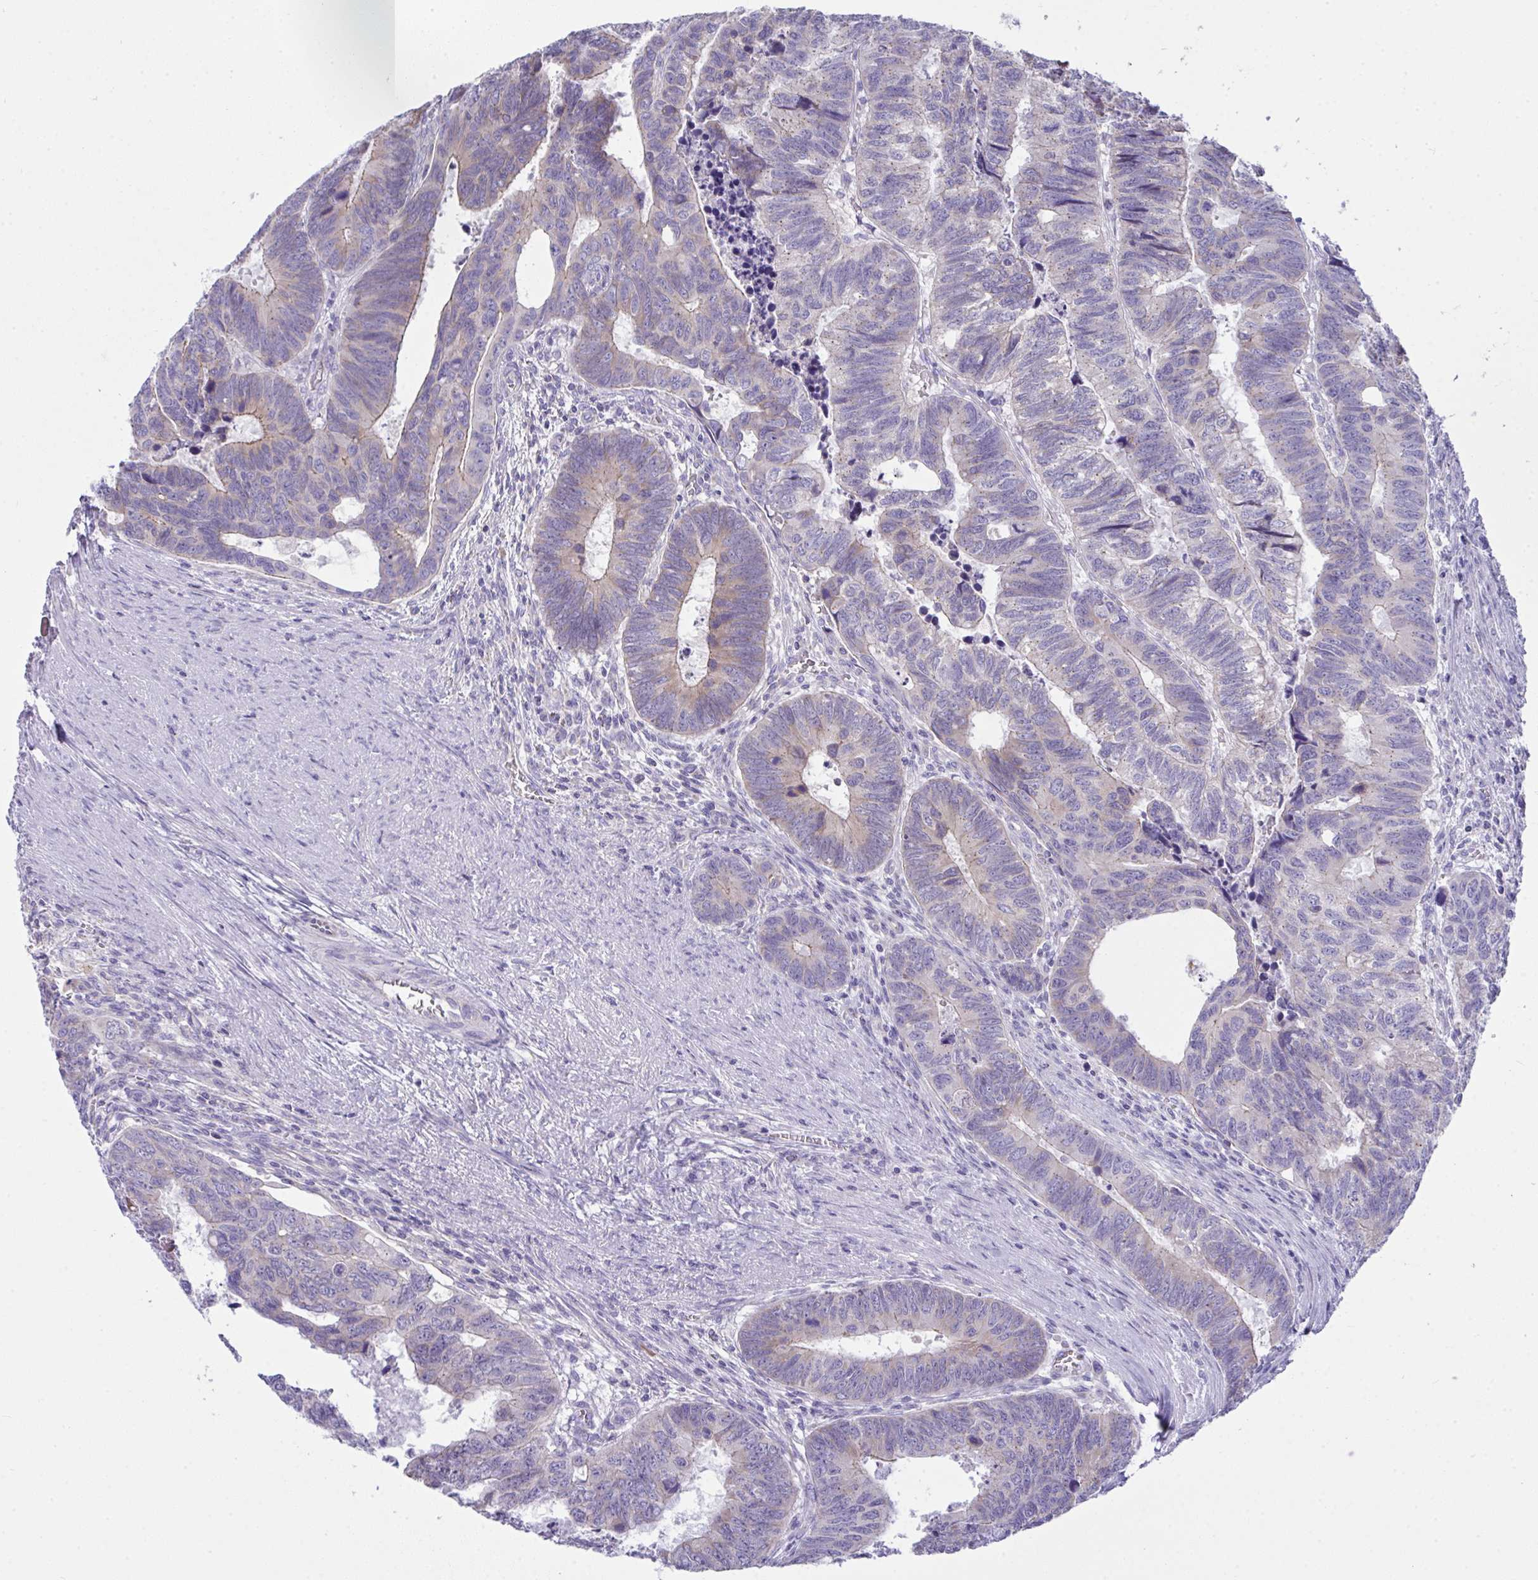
{"staining": {"intensity": "weak", "quantity": "<25%", "location": "cytoplasmic/membranous"}, "tissue": "colorectal cancer", "cell_type": "Tumor cells", "image_type": "cancer", "snomed": [{"axis": "morphology", "description": "Adenocarcinoma, NOS"}, {"axis": "topography", "description": "Colon"}], "caption": "Colorectal cancer (adenocarcinoma) stained for a protein using IHC shows no staining tumor cells.", "gene": "PLA2G12B", "patient": {"sex": "male", "age": 62}}